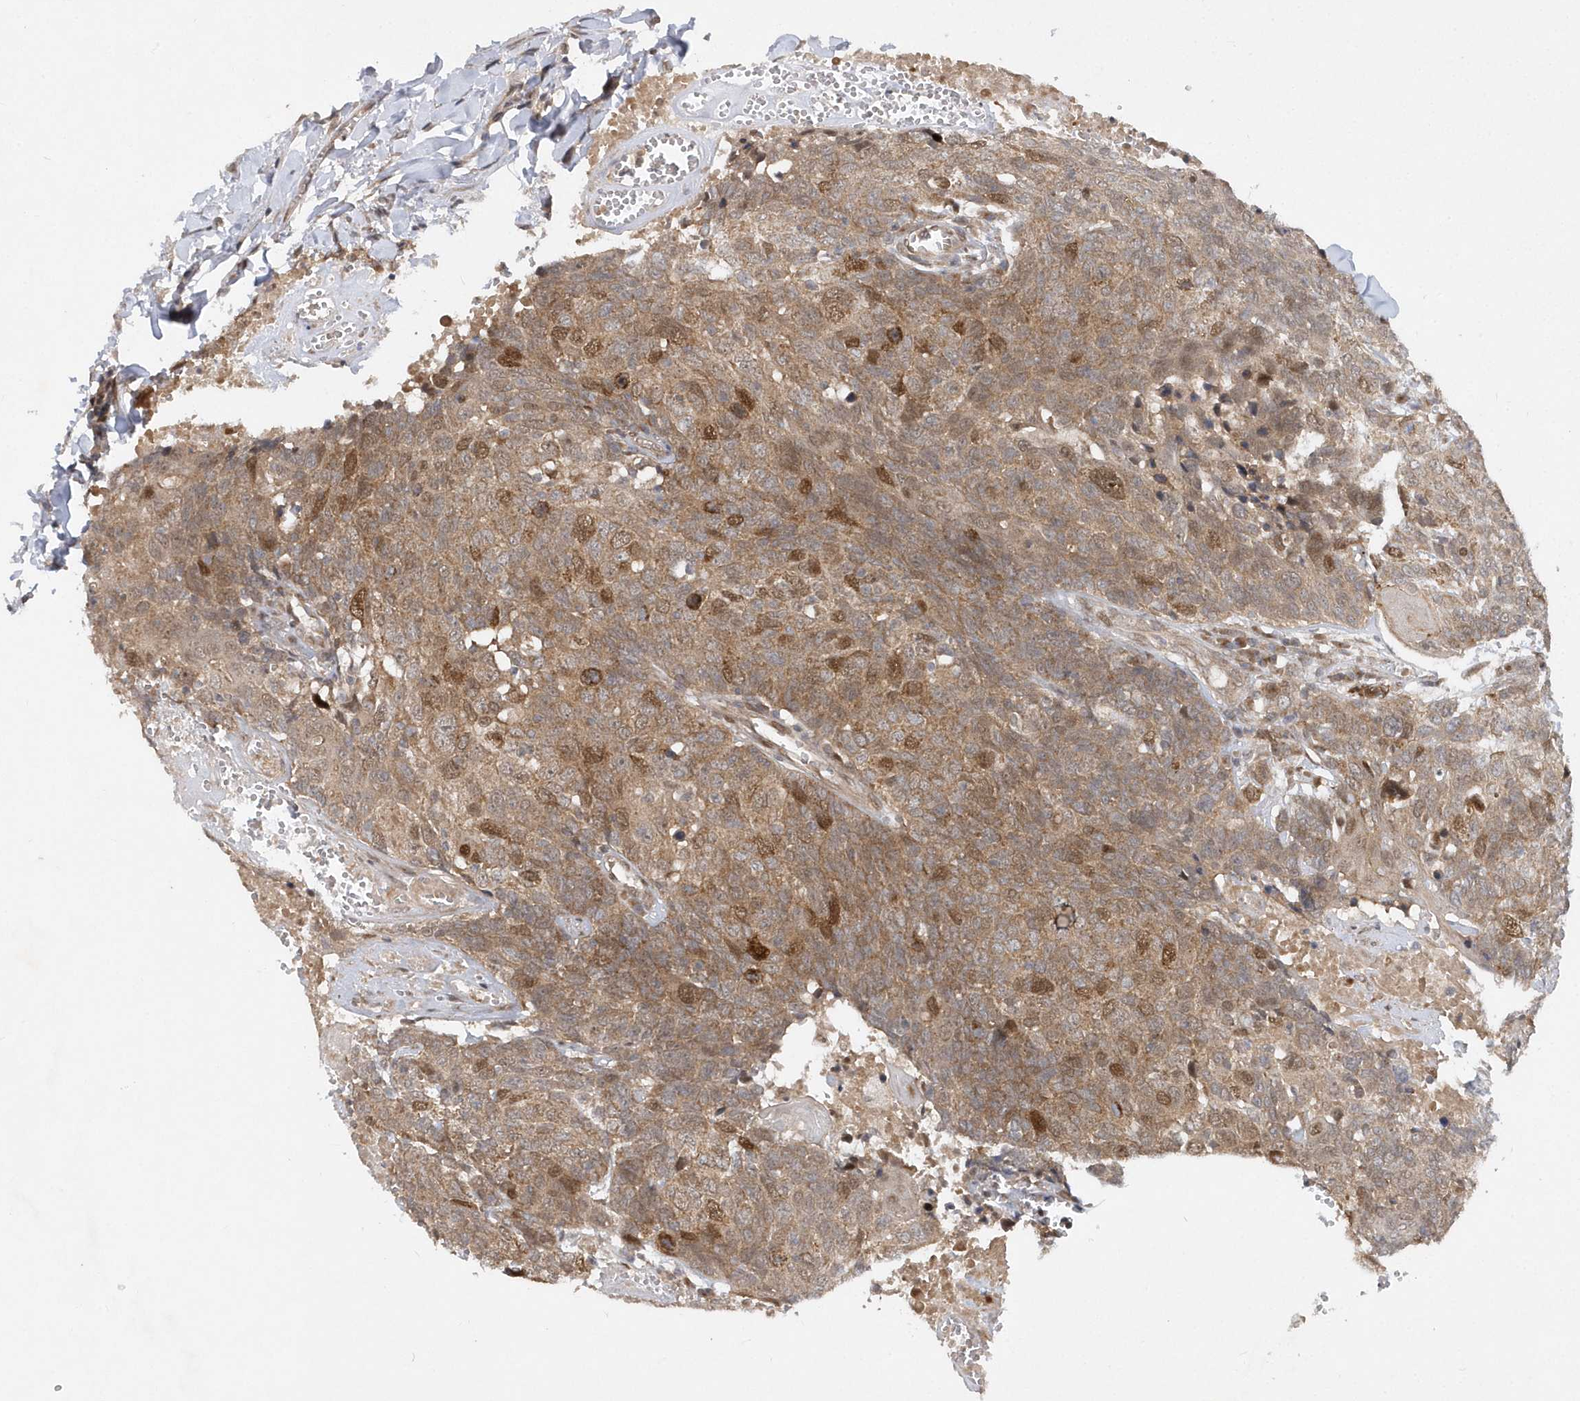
{"staining": {"intensity": "moderate", "quantity": "25%-75%", "location": "cytoplasmic/membranous,nuclear"}, "tissue": "head and neck cancer", "cell_type": "Tumor cells", "image_type": "cancer", "snomed": [{"axis": "morphology", "description": "Squamous cell carcinoma, NOS"}, {"axis": "topography", "description": "Head-Neck"}], "caption": "Protein staining of squamous cell carcinoma (head and neck) tissue shows moderate cytoplasmic/membranous and nuclear expression in about 25%-75% of tumor cells.", "gene": "MXI1", "patient": {"sex": "male", "age": 66}}